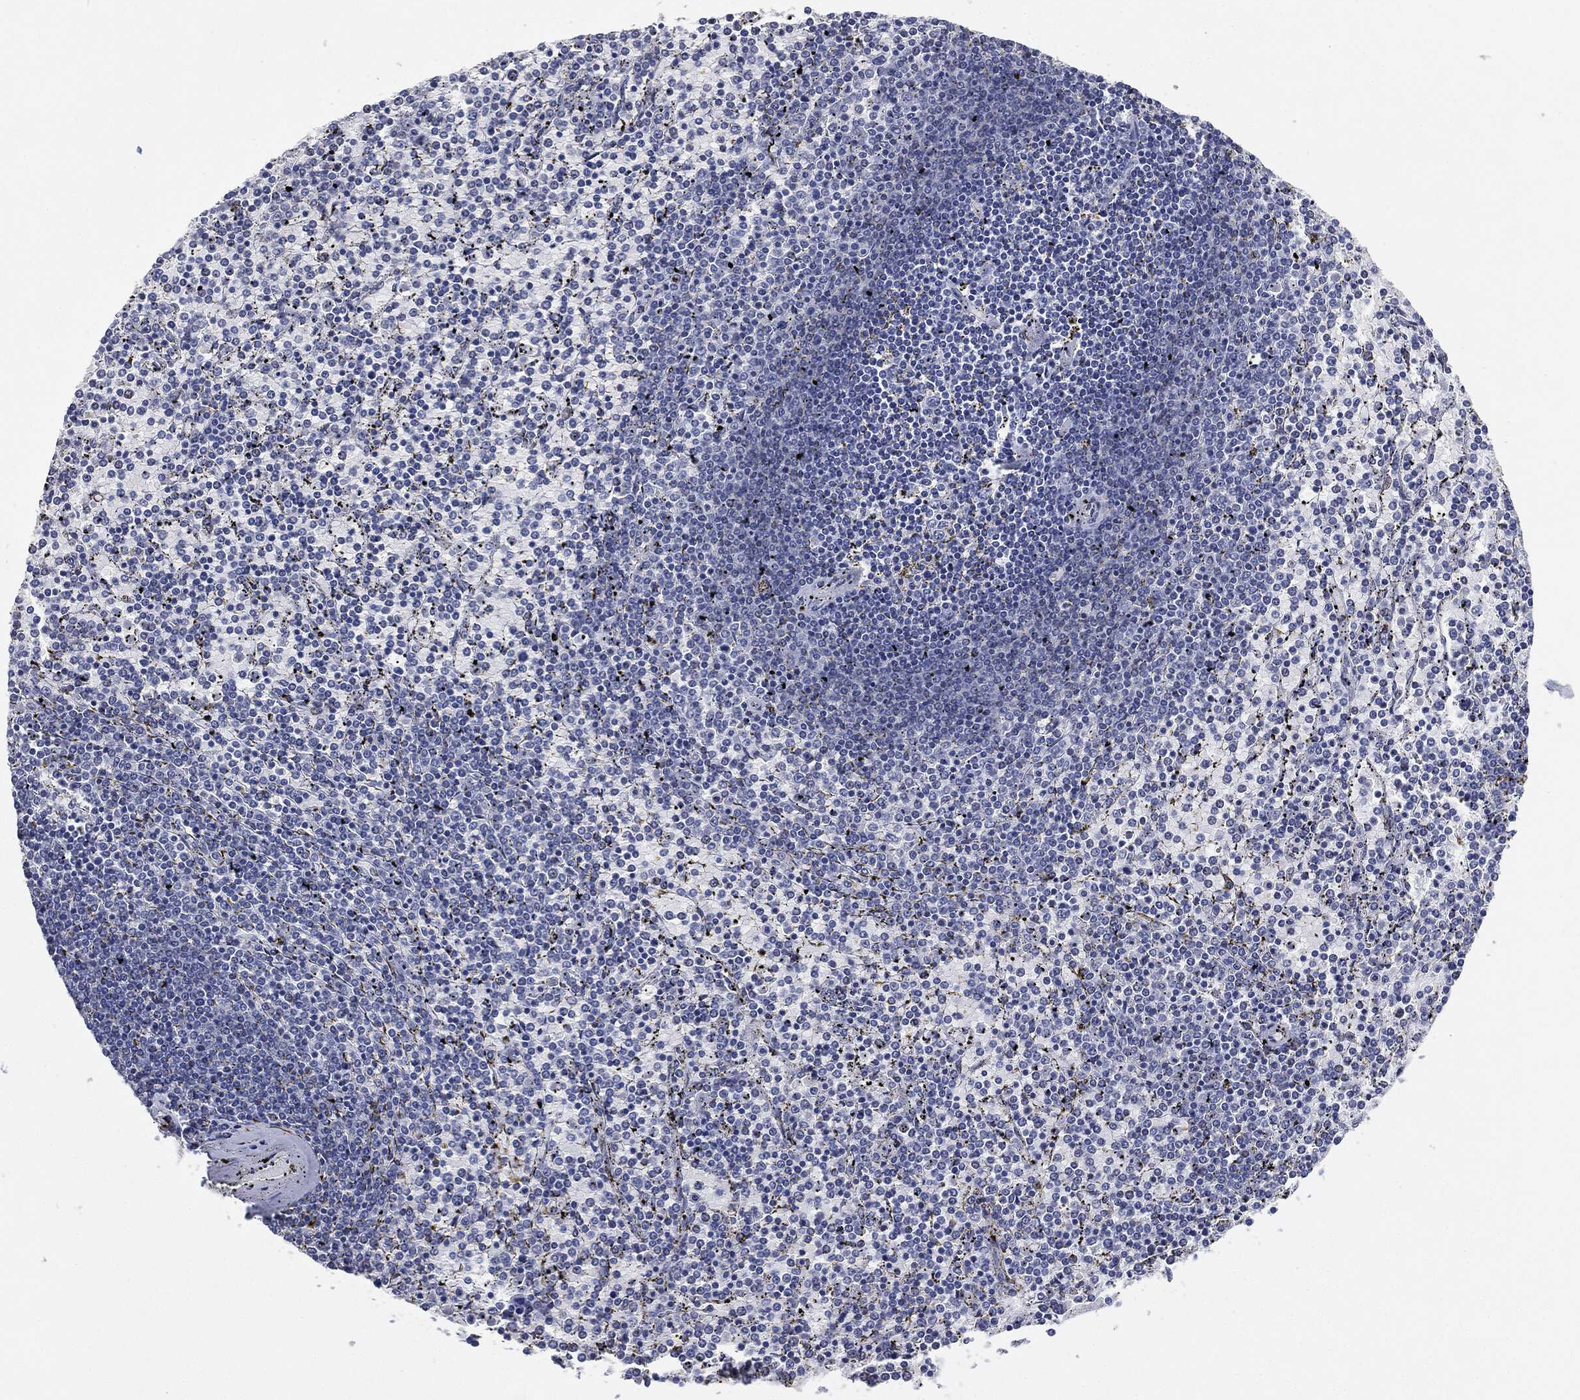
{"staining": {"intensity": "negative", "quantity": "none", "location": "none"}, "tissue": "lymphoma", "cell_type": "Tumor cells", "image_type": "cancer", "snomed": [{"axis": "morphology", "description": "Malignant lymphoma, non-Hodgkin's type, Low grade"}, {"axis": "topography", "description": "Spleen"}], "caption": "Immunohistochemistry (IHC) photomicrograph of neoplastic tissue: lymphoma stained with DAB shows no significant protein expression in tumor cells.", "gene": "NTRK1", "patient": {"sex": "female", "age": 77}}